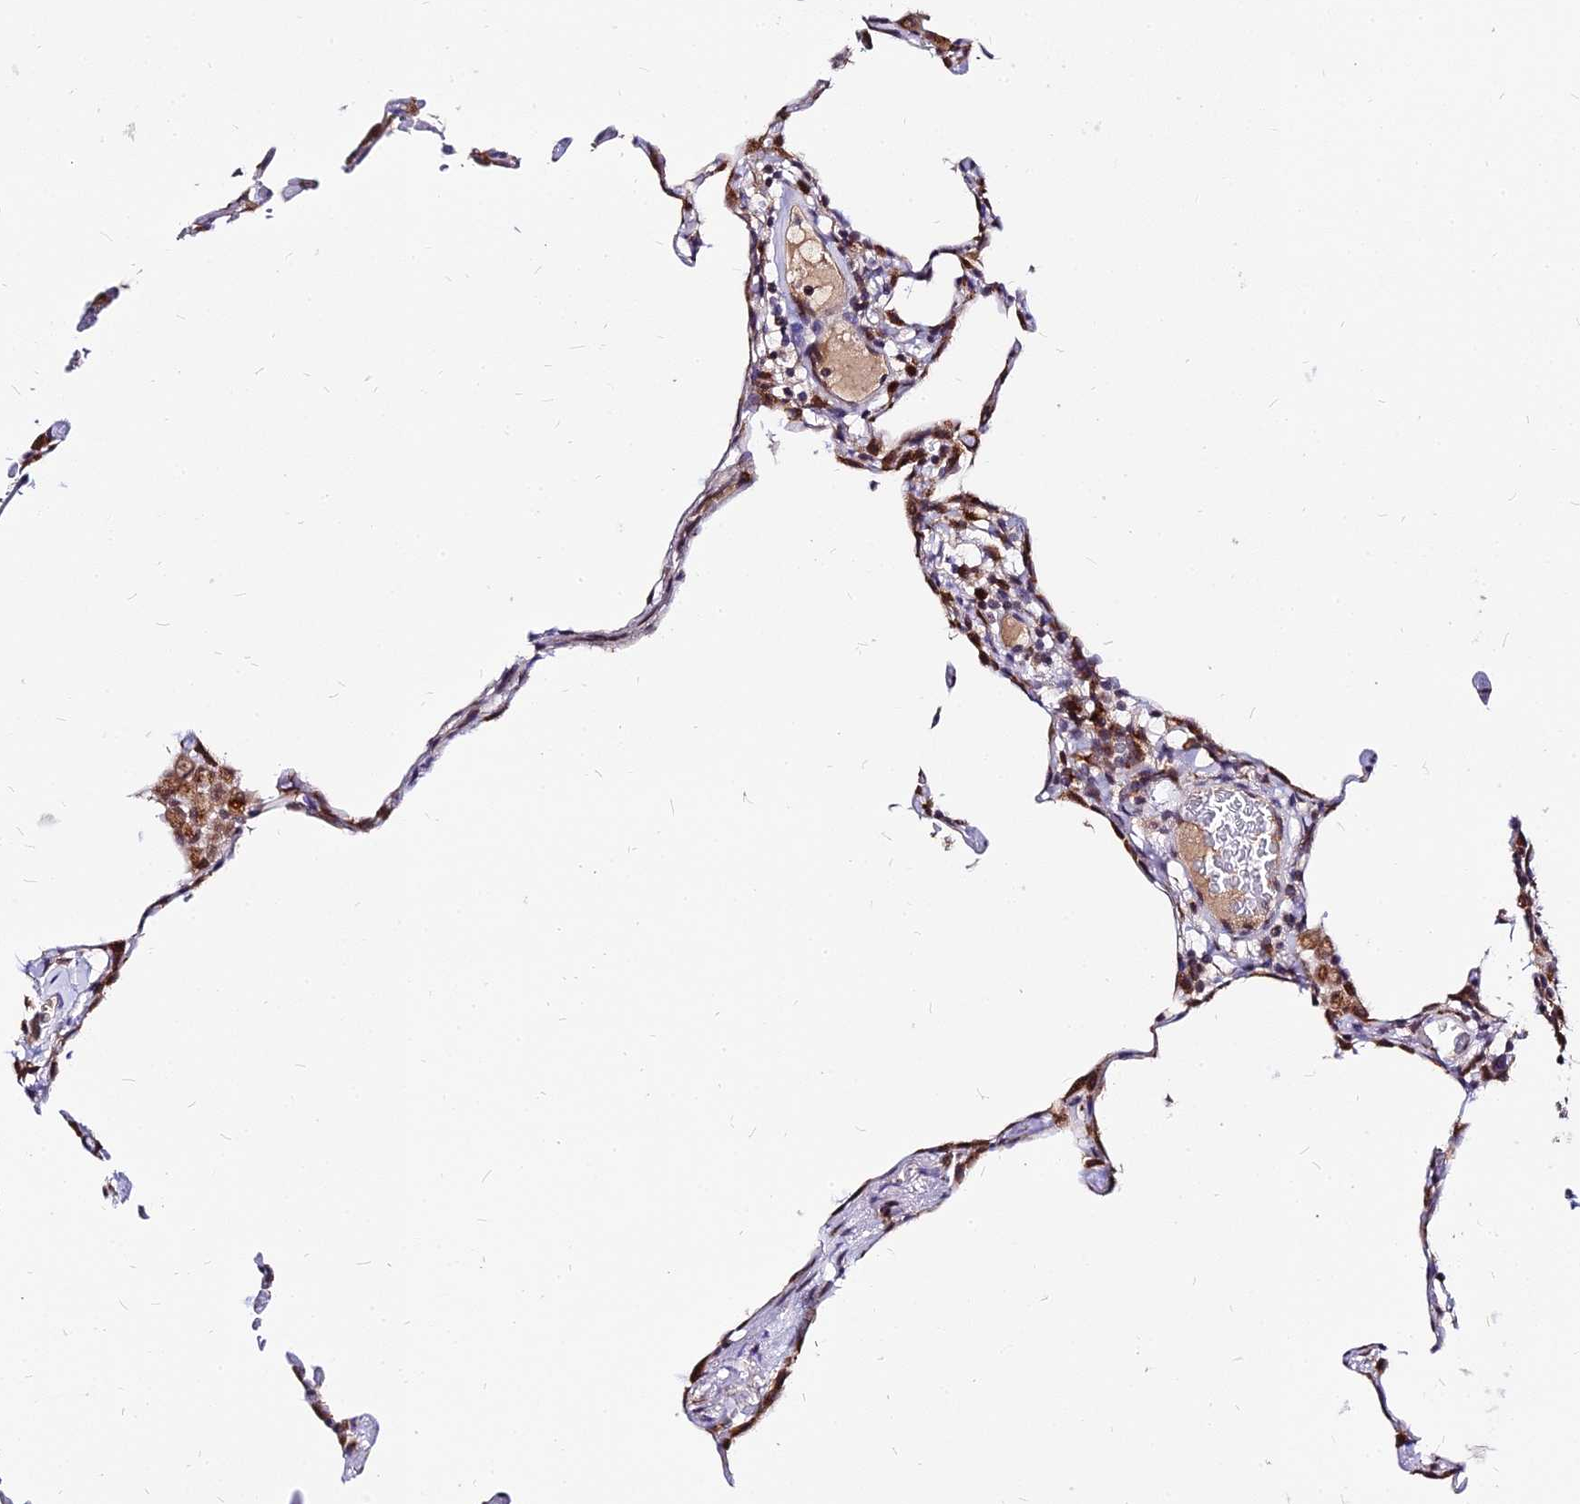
{"staining": {"intensity": "moderate", "quantity": "<25%", "location": "cytoplasmic/membranous"}, "tissue": "lung", "cell_type": "Alveolar cells", "image_type": "normal", "snomed": [{"axis": "morphology", "description": "Normal tissue, NOS"}, {"axis": "topography", "description": "Lung"}], "caption": "Immunohistochemistry of unremarkable lung reveals low levels of moderate cytoplasmic/membranous expression in approximately <25% of alveolar cells.", "gene": "RNF121", "patient": {"sex": "female", "age": 57}}